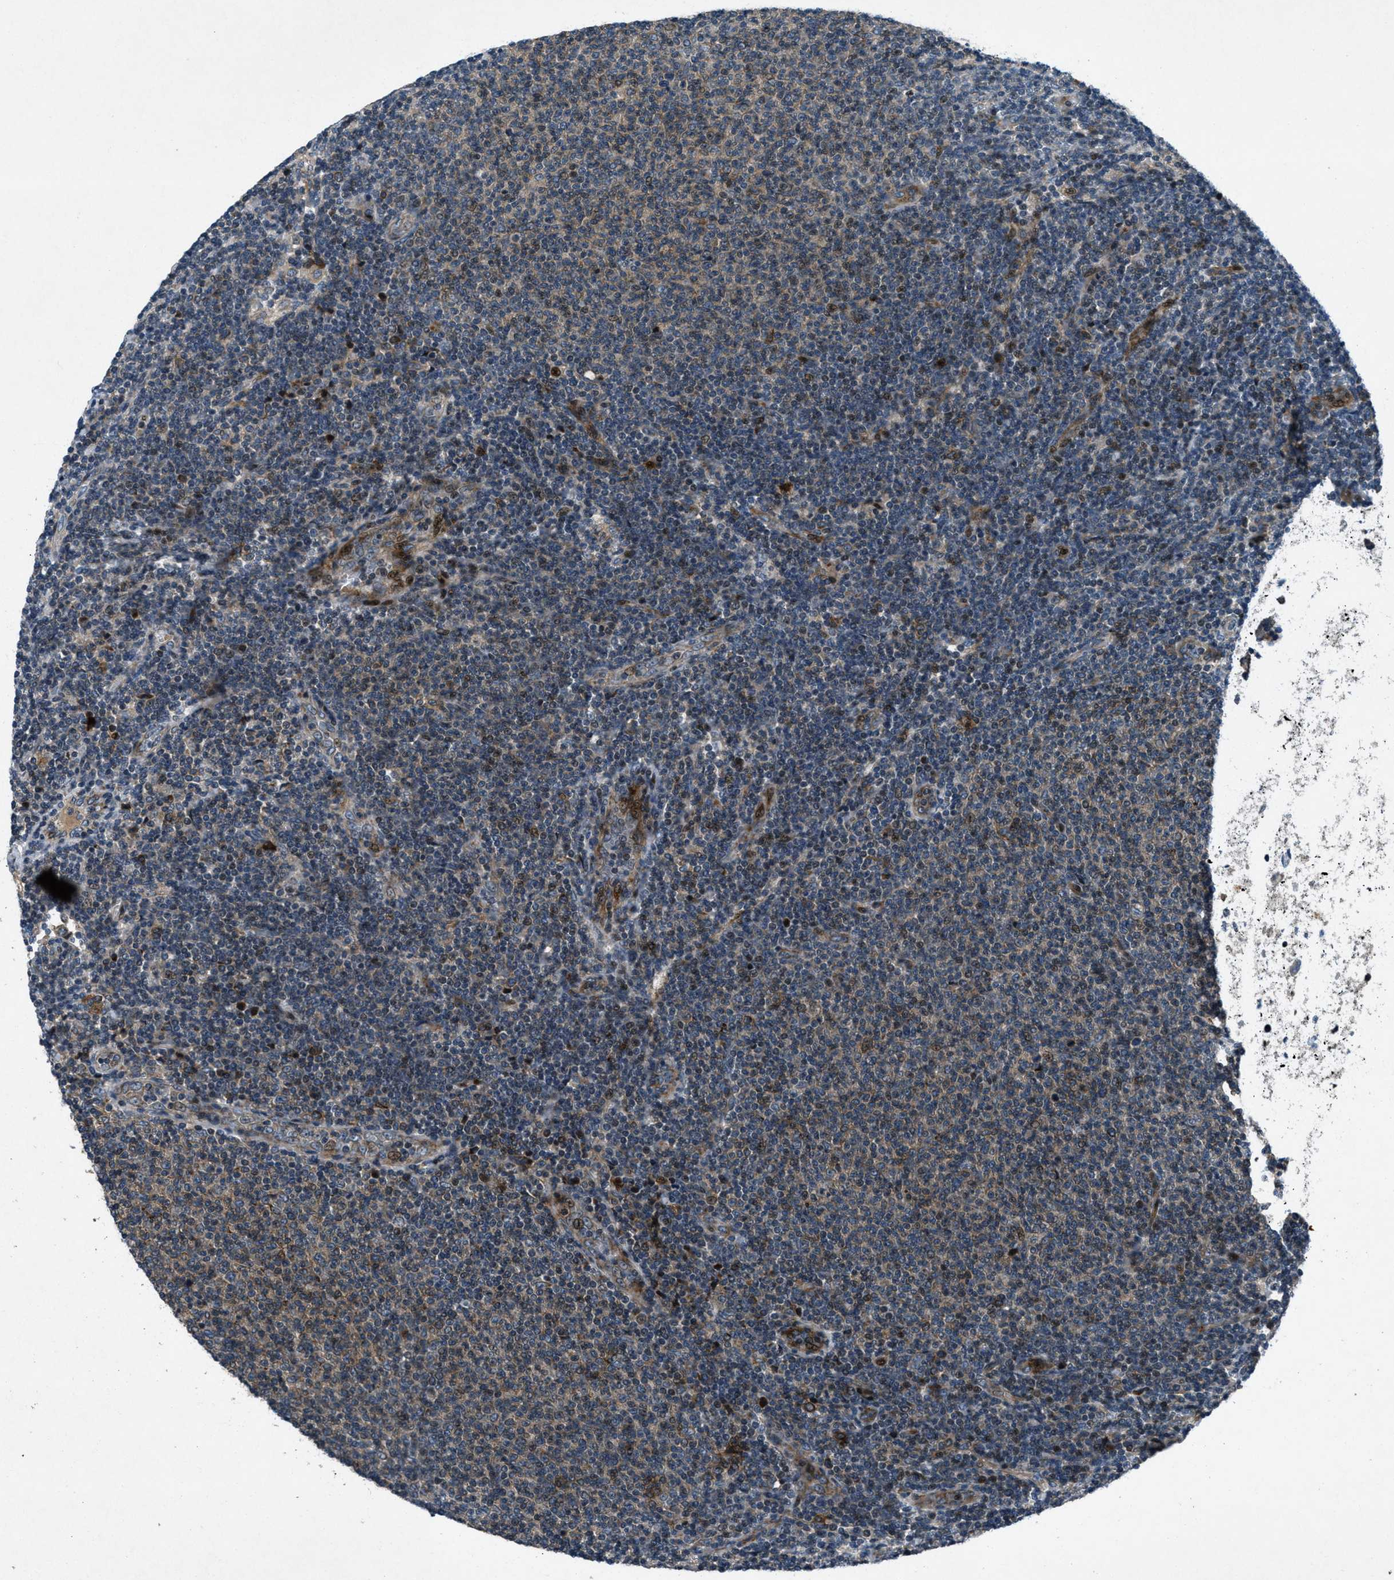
{"staining": {"intensity": "moderate", "quantity": "25%-75%", "location": "cytoplasmic/membranous"}, "tissue": "lymphoma", "cell_type": "Tumor cells", "image_type": "cancer", "snomed": [{"axis": "morphology", "description": "Malignant lymphoma, non-Hodgkin's type, Low grade"}, {"axis": "topography", "description": "Lymph node"}], "caption": "IHC (DAB (3,3'-diaminobenzidine)) staining of human lymphoma demonstrates moderate cytoplasmic/membranous protein staining in about 25%-75% of tumor cells.", "gene": "CLEC2D", "patient": {"sex": "male", "age": 66}}